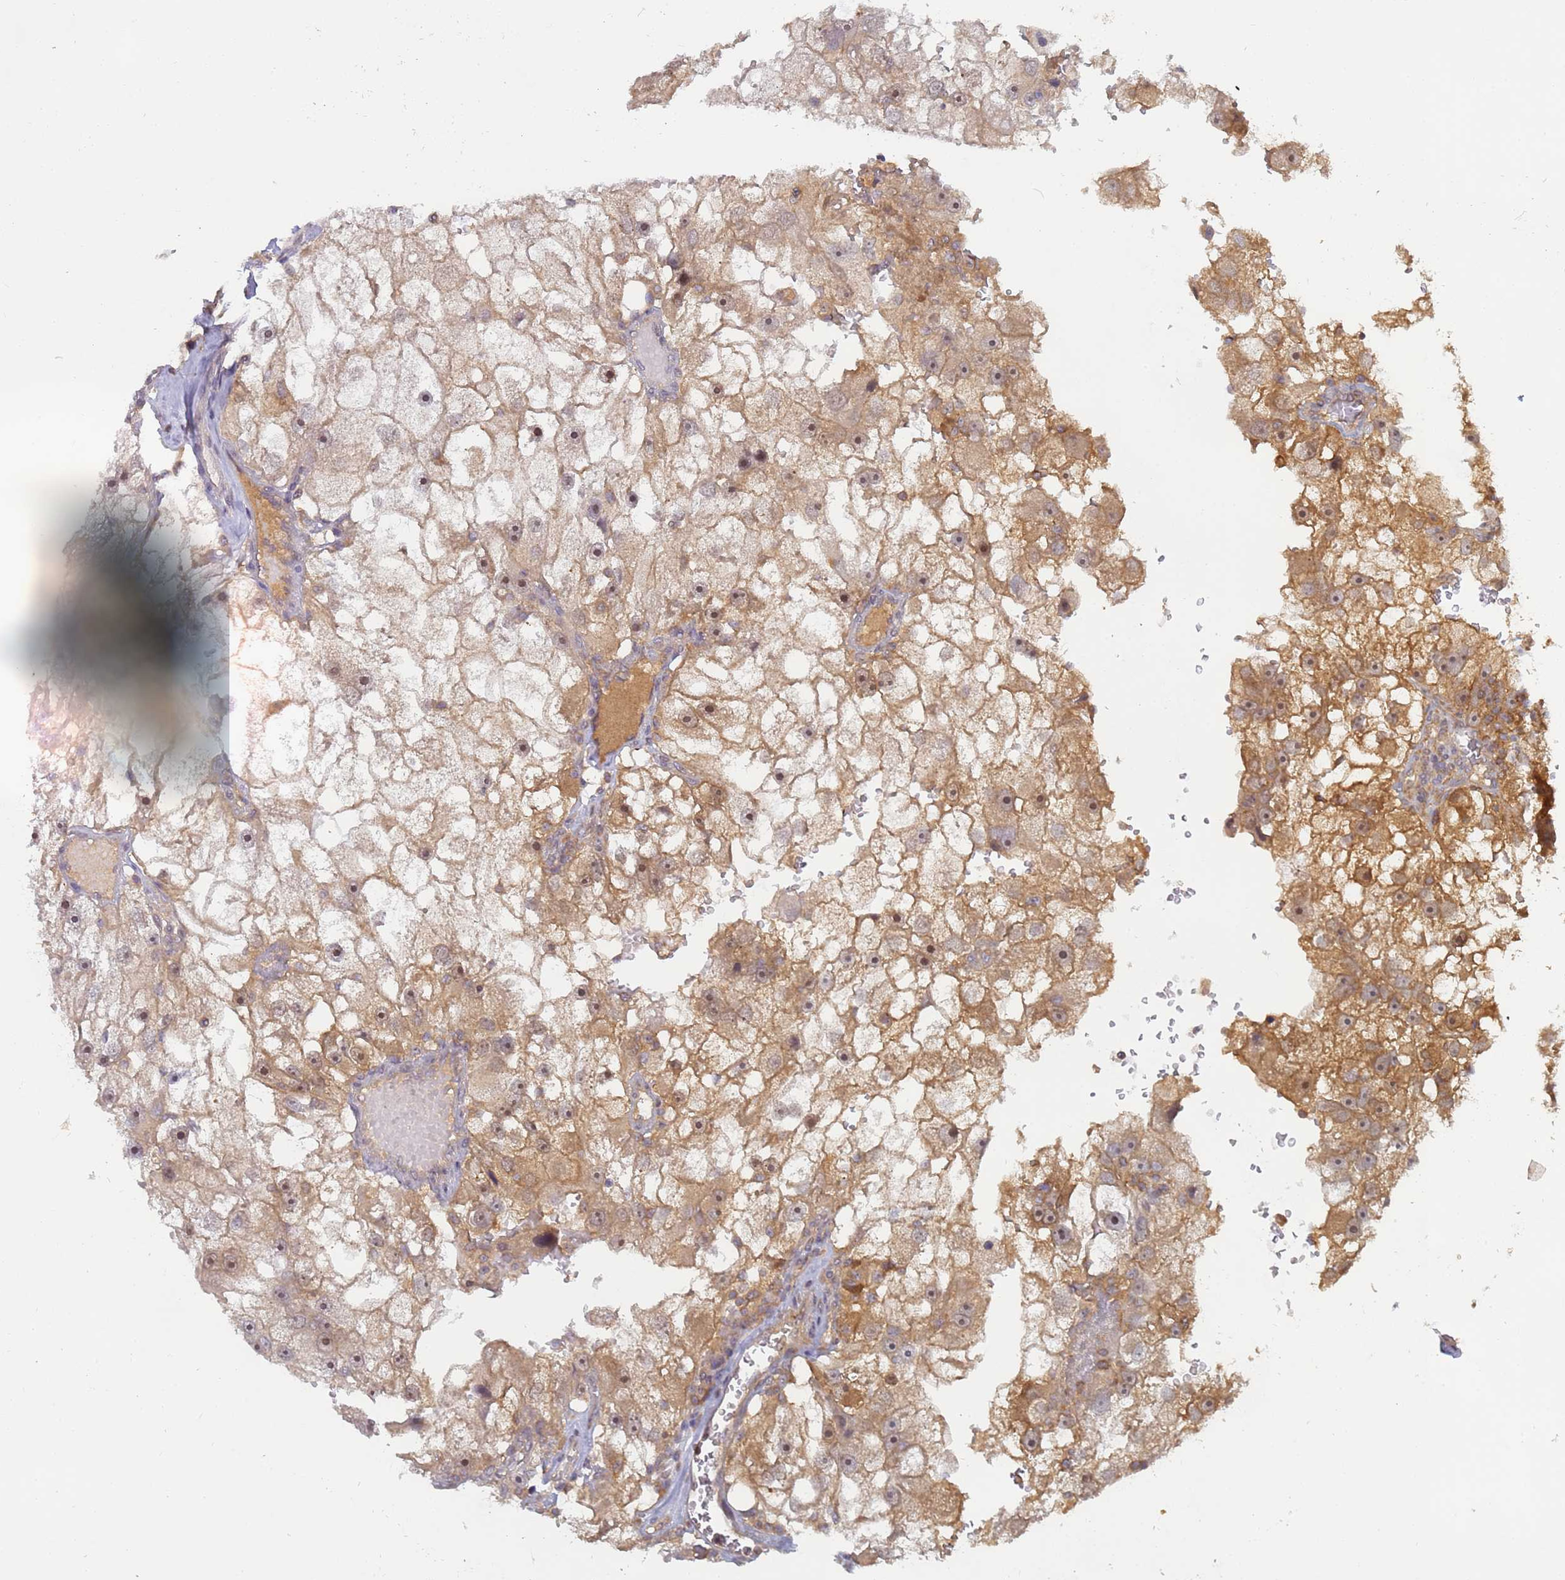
{"staining": {"intensity": "moderate", "quantity": ">75%", "location": "cytoplasmic/membranous,nuclear"}, "tissue": "renal cancer", "cell_type": "Tumor cells", "image_type": "cancer", "snomed": [{"axis": "morphology", "description": "Adenocarcinoma, NOS"}, {"axis": "topography", "description": "Kidney"}], "caption": "Renal adenocarcinoma tissue demonstrates moderate cytoplasmic/membranous and nuclear staining in approximately >75% of tumor cells, visualized by immunohistochemistry.", "gene": "SHARPIN", "patient": {"sex": "male", "age": 63}}